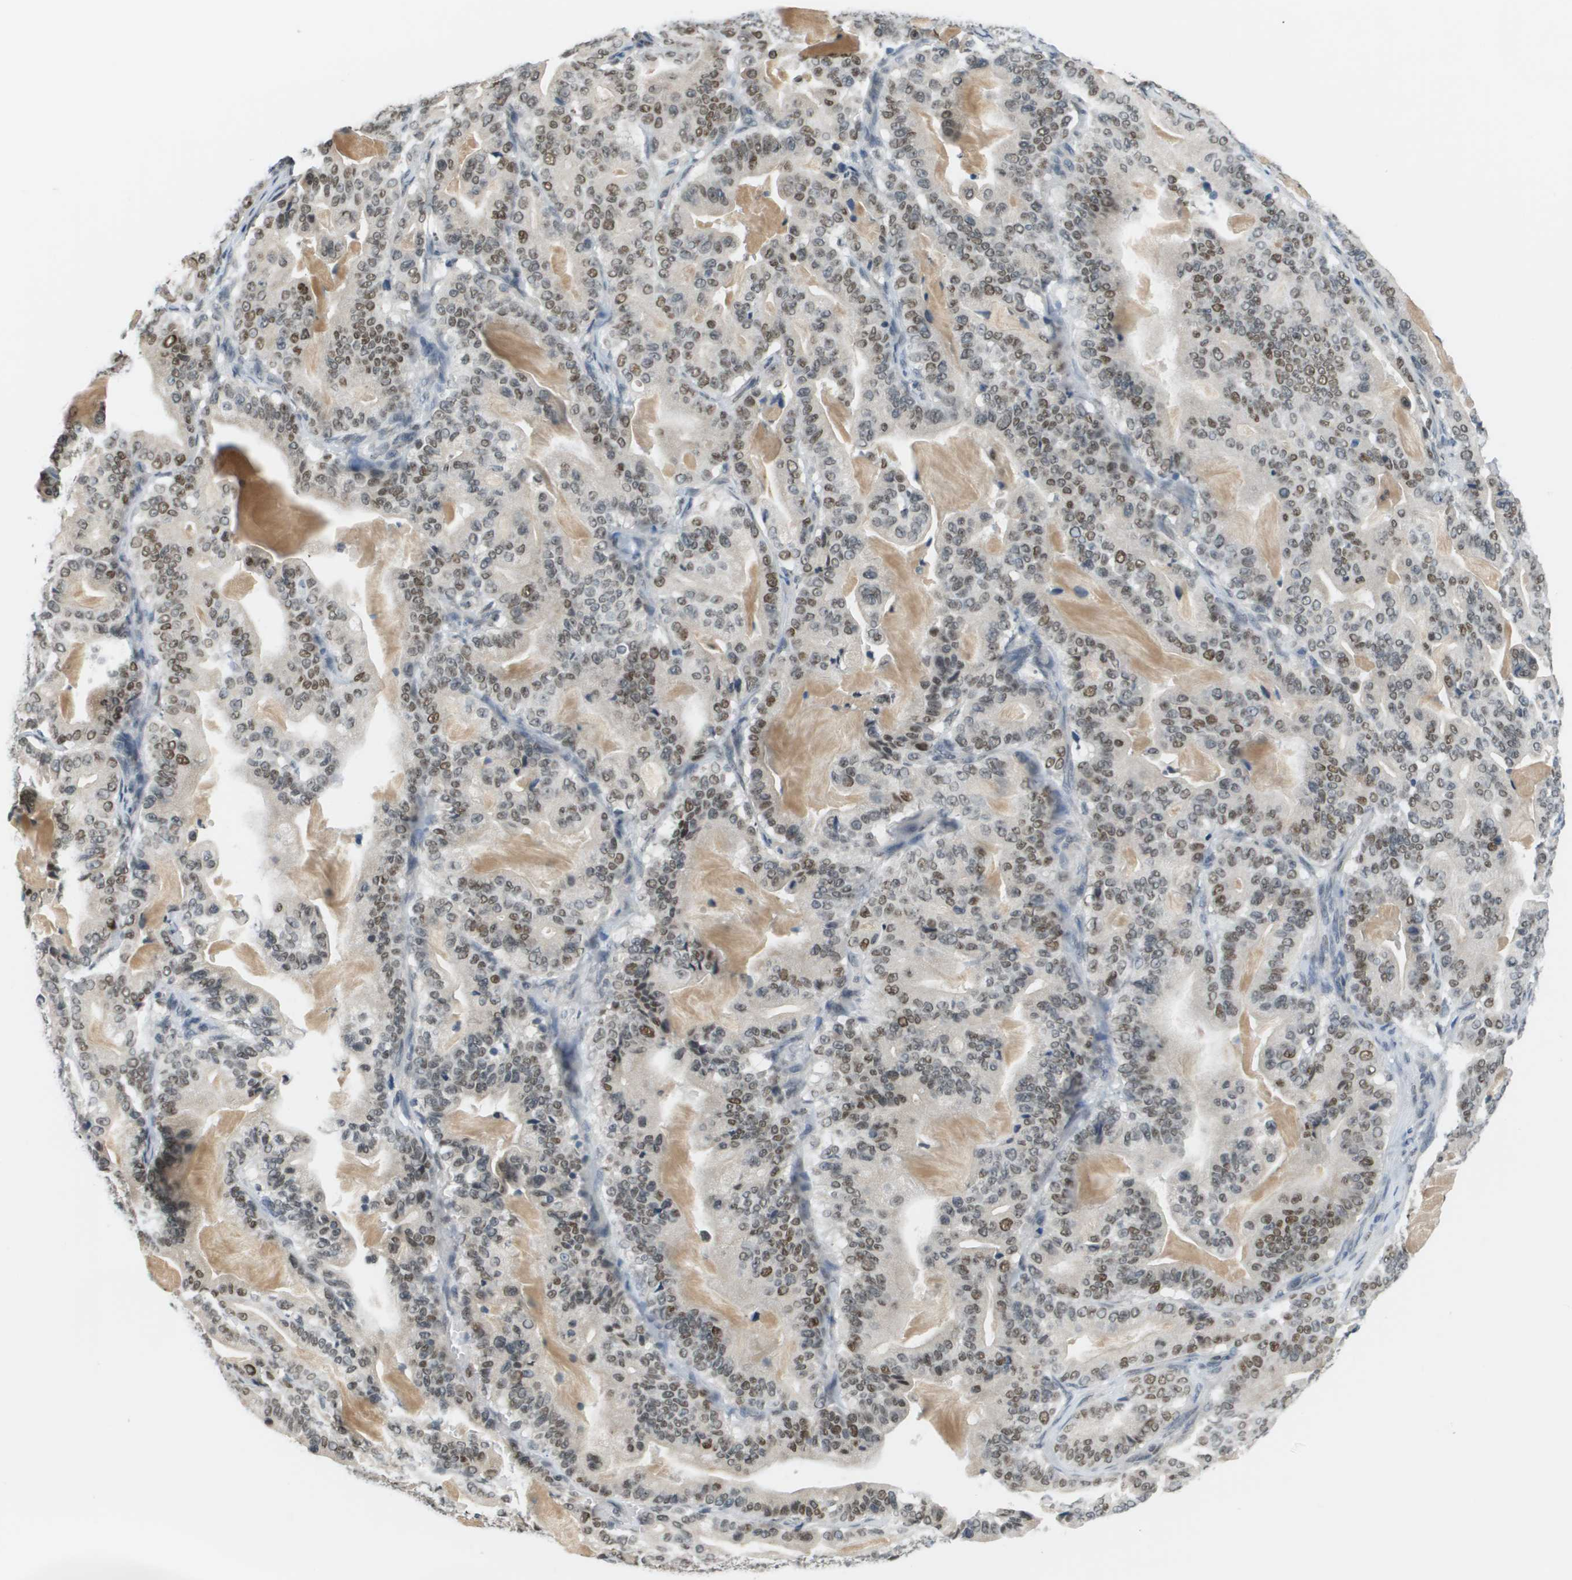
{"staining": {"intensity": "moderate", "quantity": ">75%", "location": "nuclear"}, "tissue": "pancreatic cancer", "cell_type": "Tumor cells", "image_type": "cancer", "snomed": [{"axis": "morphology", "description": "Adenocarcinoma, NOS"}, {"axis": "topography", "description": "Pancreas"}], "caption": "This is an image of immunohistochemistry (IHC) staining of pancreatic cancer (adenocarcinoma), which shows moderate expression in the nuclear of tumor cells.", "gene": "CBX5", "patient": {"sex": "male", "age": 63}}